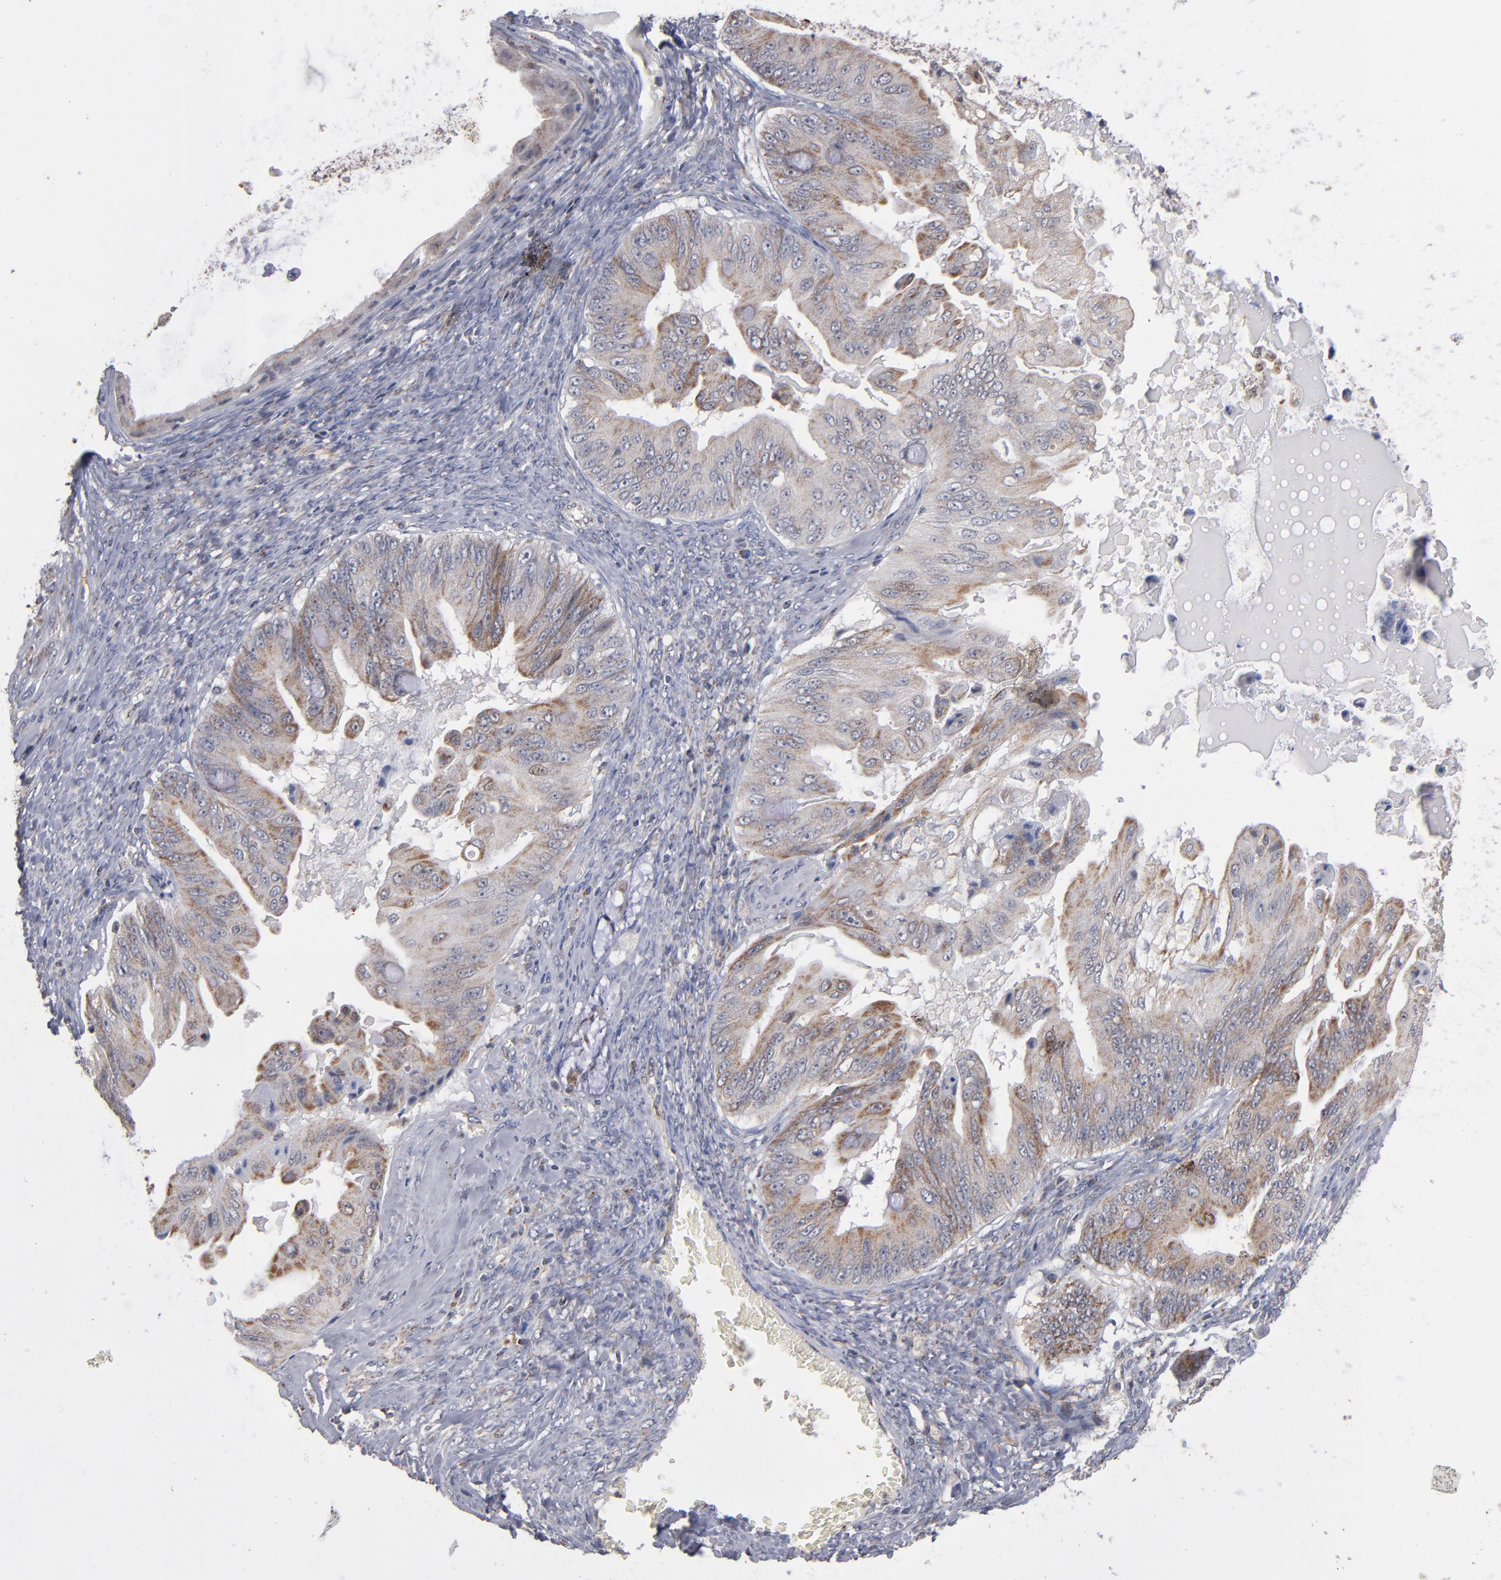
{"staining": {"intensity": "weak", "quantity": ">75%", "location": "cytoplasmic/membranous"}, "tissue": "ovarian cancer", "cell_type": "Tumor cells", "image_type": "cancer", "snomed": [{"axis": "morphology", "description": "Cystadenocarcinoma, mucinous, NOS"}, {"axis": "topography", "description": "Ovary"}], "caption": "DAB immunohistochemical staining of ovarian cancer exhibits weak cytoplasmic/membranous protein staining in about >75% of tumor cells.", "gene": "MIPOL1", "patient": {"sex": "female", "age": 37}}